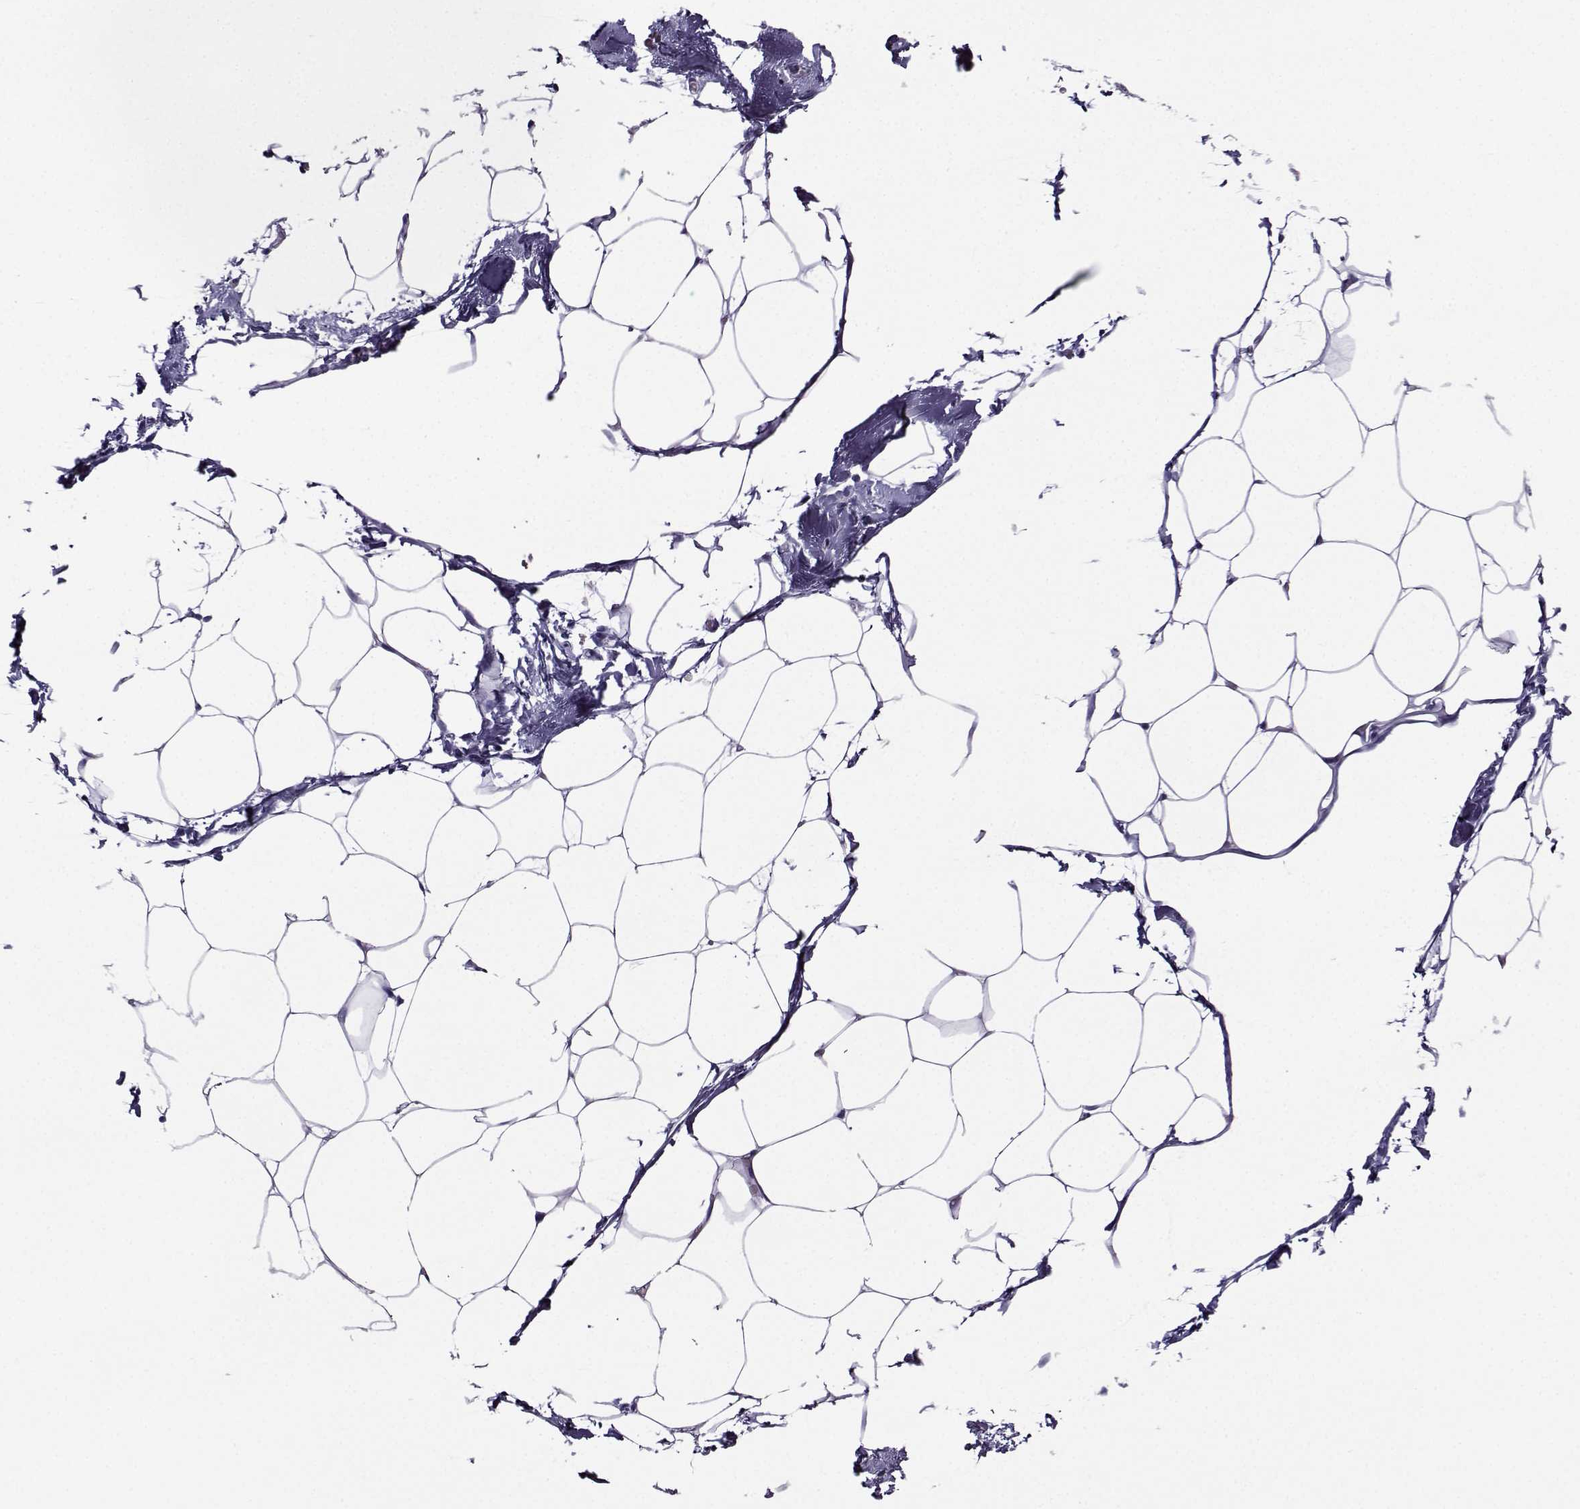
{"staining": {"intensity": "negative", "quantity": "none", "location": "none"}, "tissue": "adipose tissue", "cell_type": "Adipocytes", "image_type": "normal", "snomed": [{"axis": "morphology", "description": "Normal tissue, NOS"}, {"axis": "topography", "description": "Adipose tissue"}], "caption": "Photomicrograph shows no protein positivity in adipocytes of benign adipose tissue. Nuclei are stained in blue.", "gene": "CRYBB1", "patient": {"sex": "male", "age": 57}}